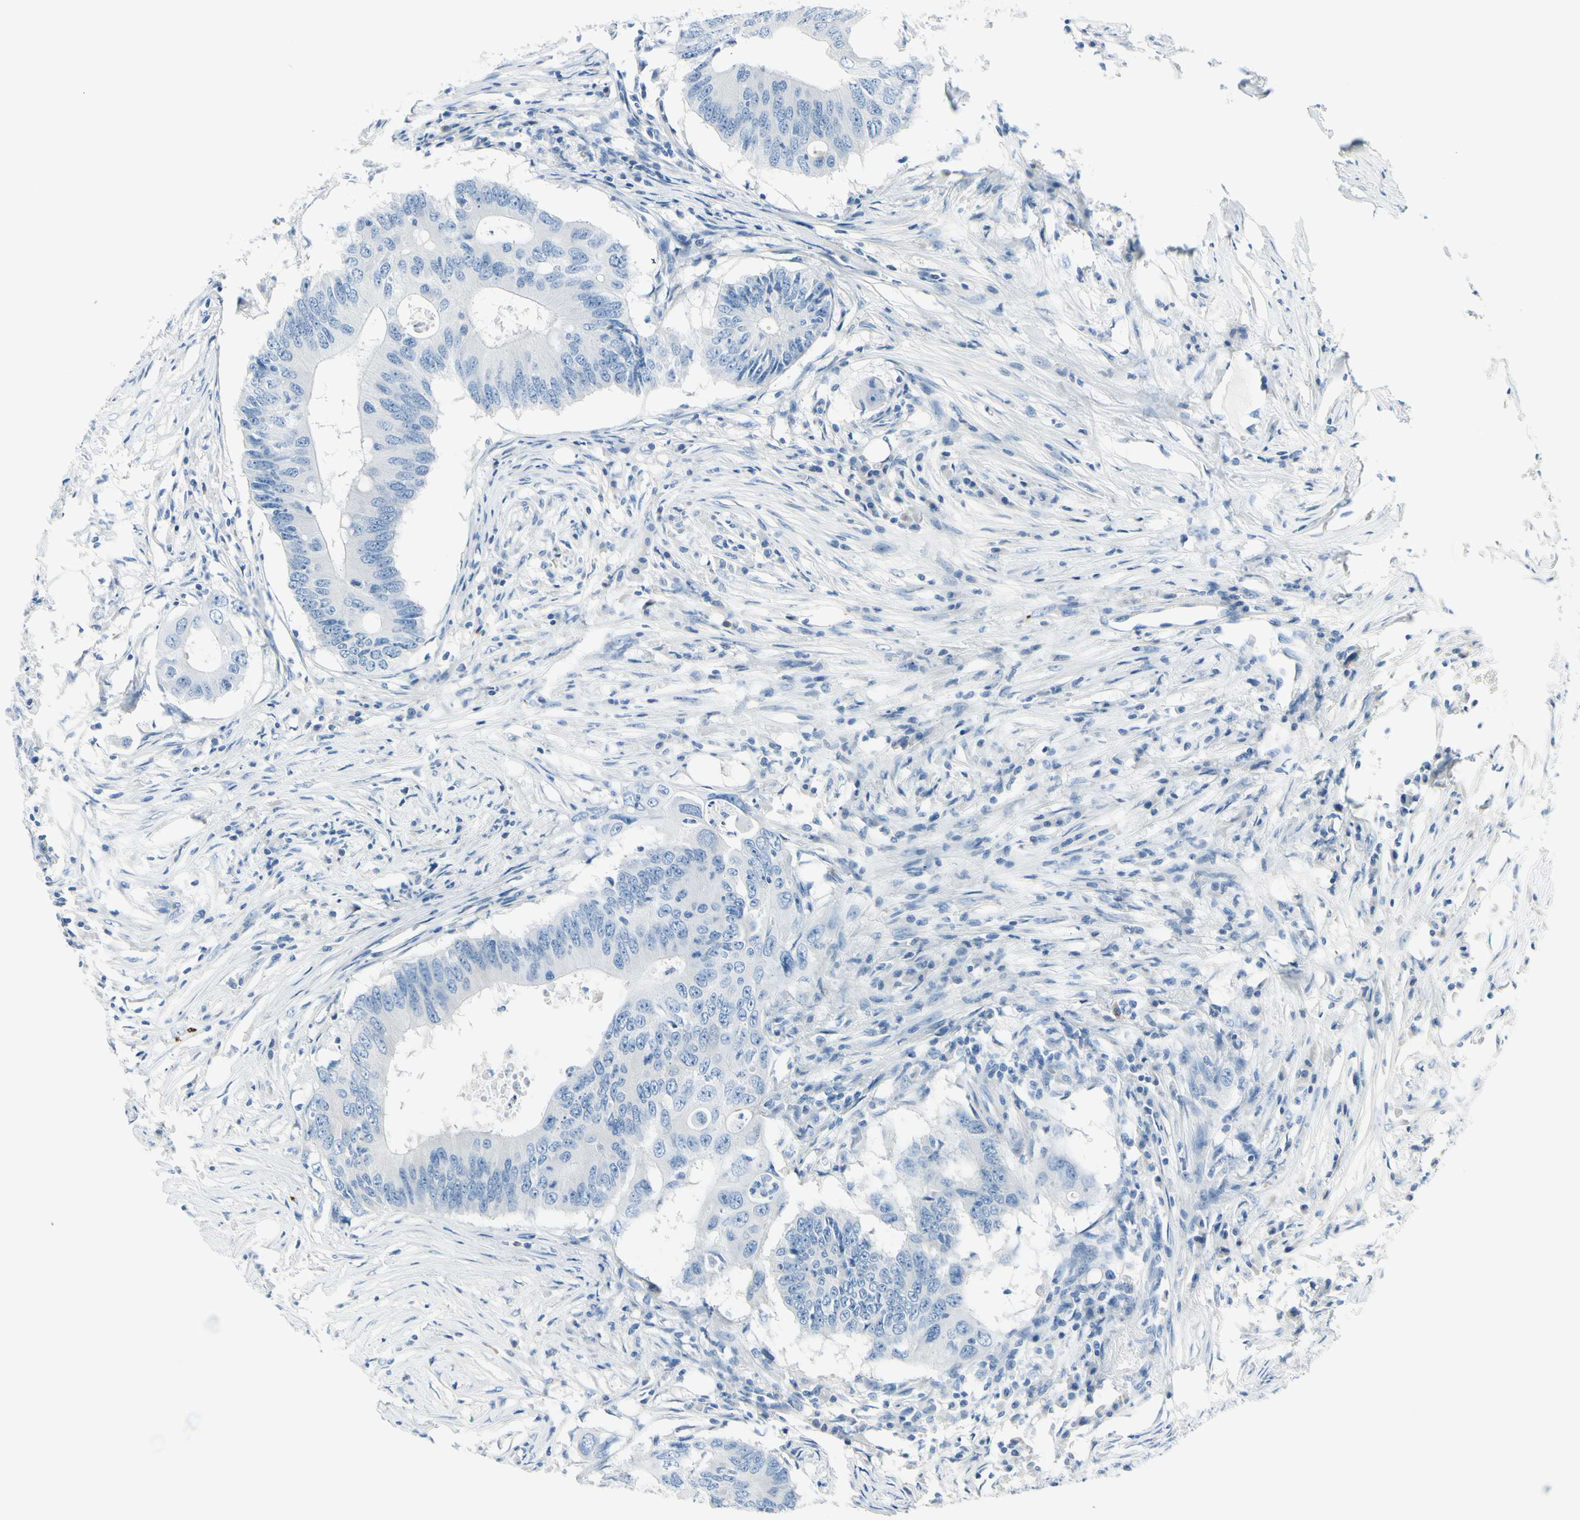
{"staining": {"intensity": "negative", "quantity": "none", "location": "none"}, "tissue": "colorectal cancer", "cell_type": "Tumor cells", "image_type": "cancer", "snomed": [{"axis": "morphology", "description": "Adenocarcinoma, NOS"}, {"axis": "topography", "description": "Colon"}], "caption": "This is a micrograph of IHC staining of adenocarcinoma (colorectal), which shows no staining in tumor cells. The staining is performed using DAB (3,3'-diaminobenzidine) brown chromogen with nuclei counter-stained in using hematoxylin.", "gene": "PEBP1", "patient": {"sex": "male", "age": 71}}